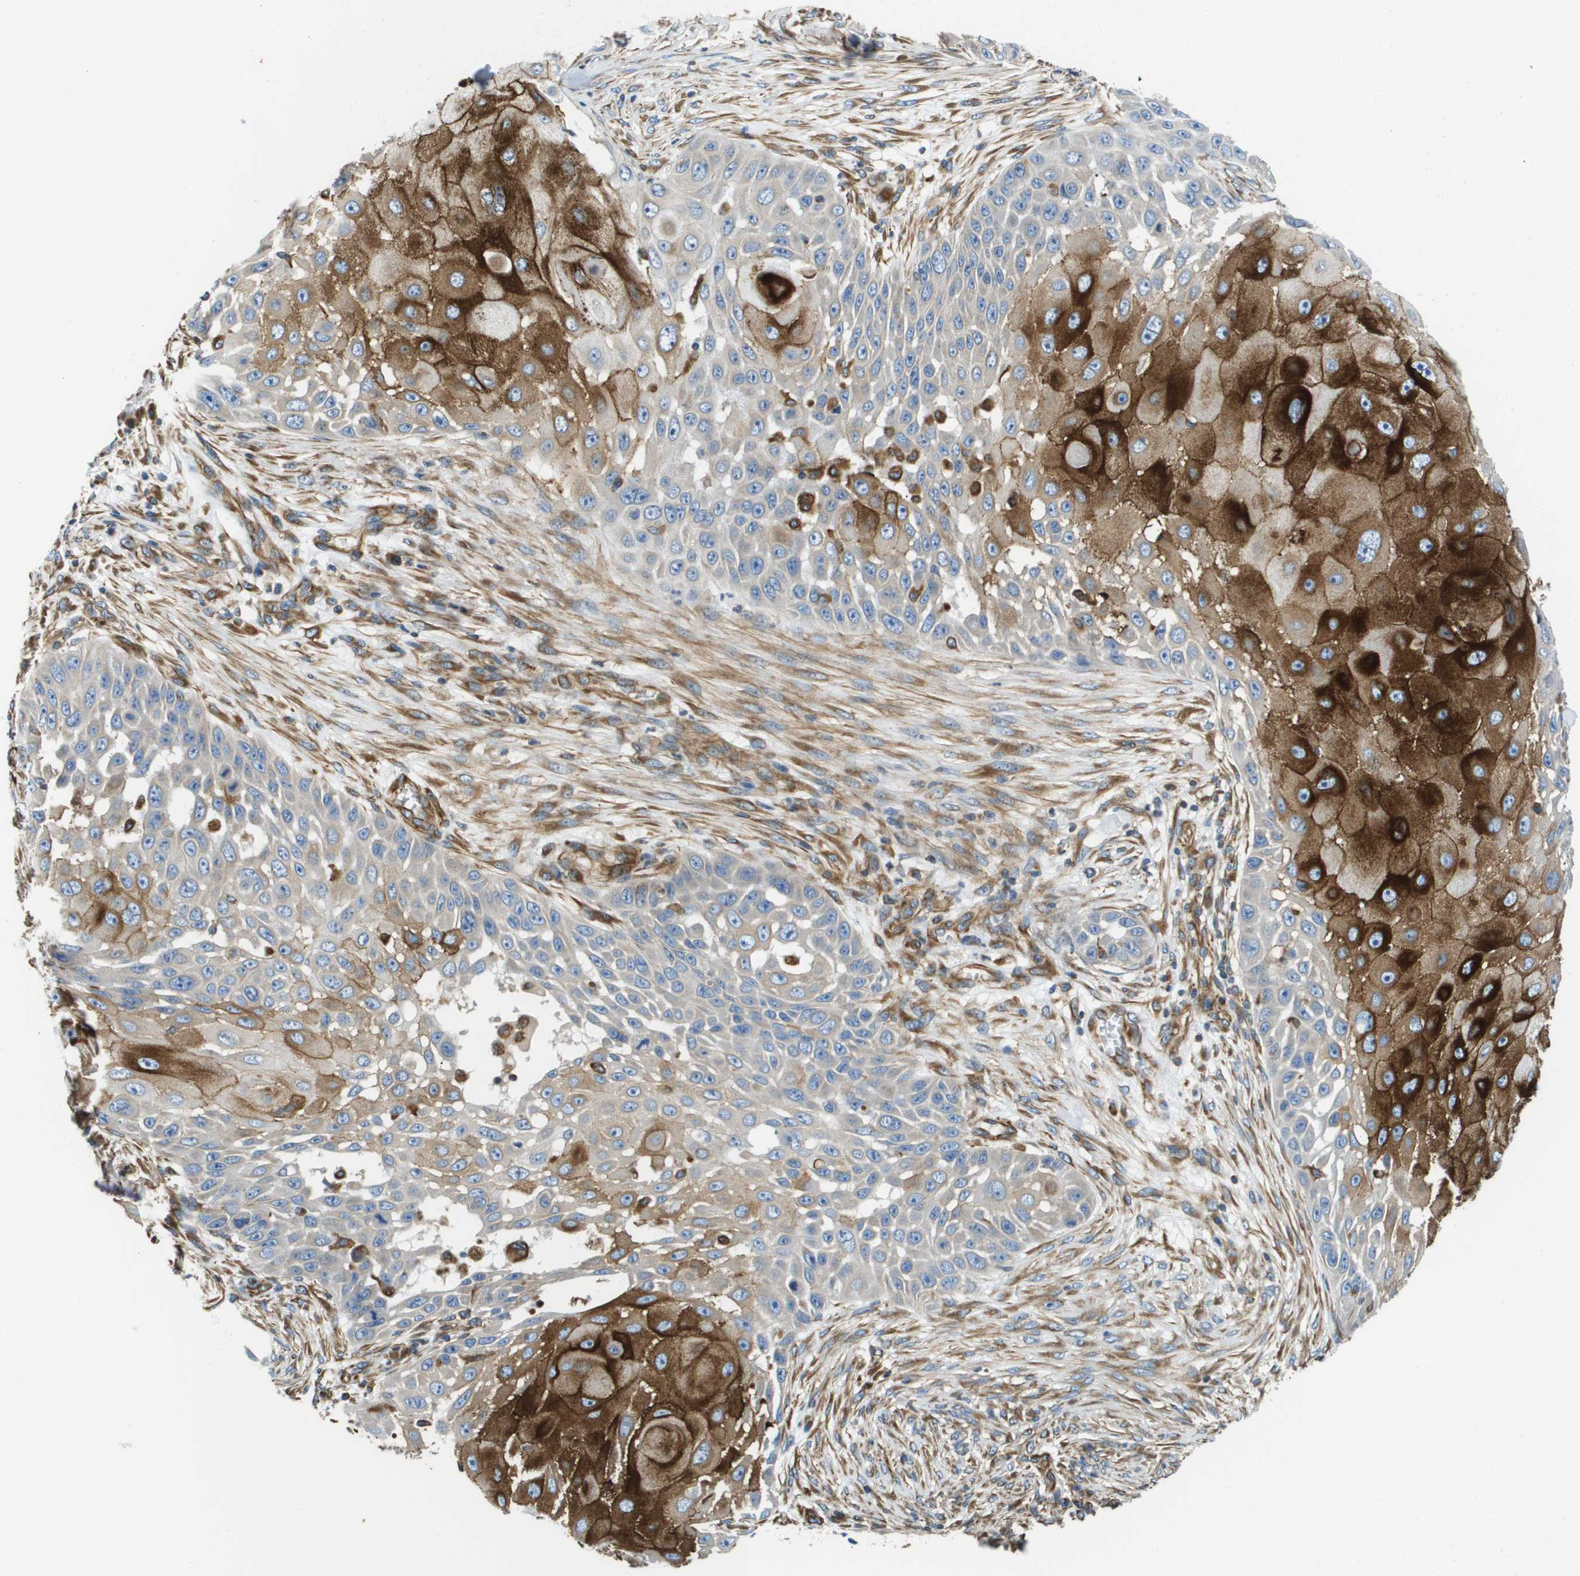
{"staining": {"intensity": "strong", "quantity": ">75%", "location": "cytoplasmic/membranous"}, "tissue": "skin cancer", "cell_type": "Tumor cells", "image_type": "cancer", "snomed": [{"axis": "morphology", "description": "Squamous cell carcinoma, NOS"}, {"axis": "topography", "description": "Skin"}], "caption": "Strong cytoplasmic/membranous expression is identified in about >75% of tumor cells in skin cancer. The protein of interest is stained brown, and the nuclei are stained in blue (DAB (3,3'-diaminobenzidine) IHC with brightfield microscopy, high magnification).", "gene": "HSD17B12", "patient": {"sex": "female", "age": 44}}